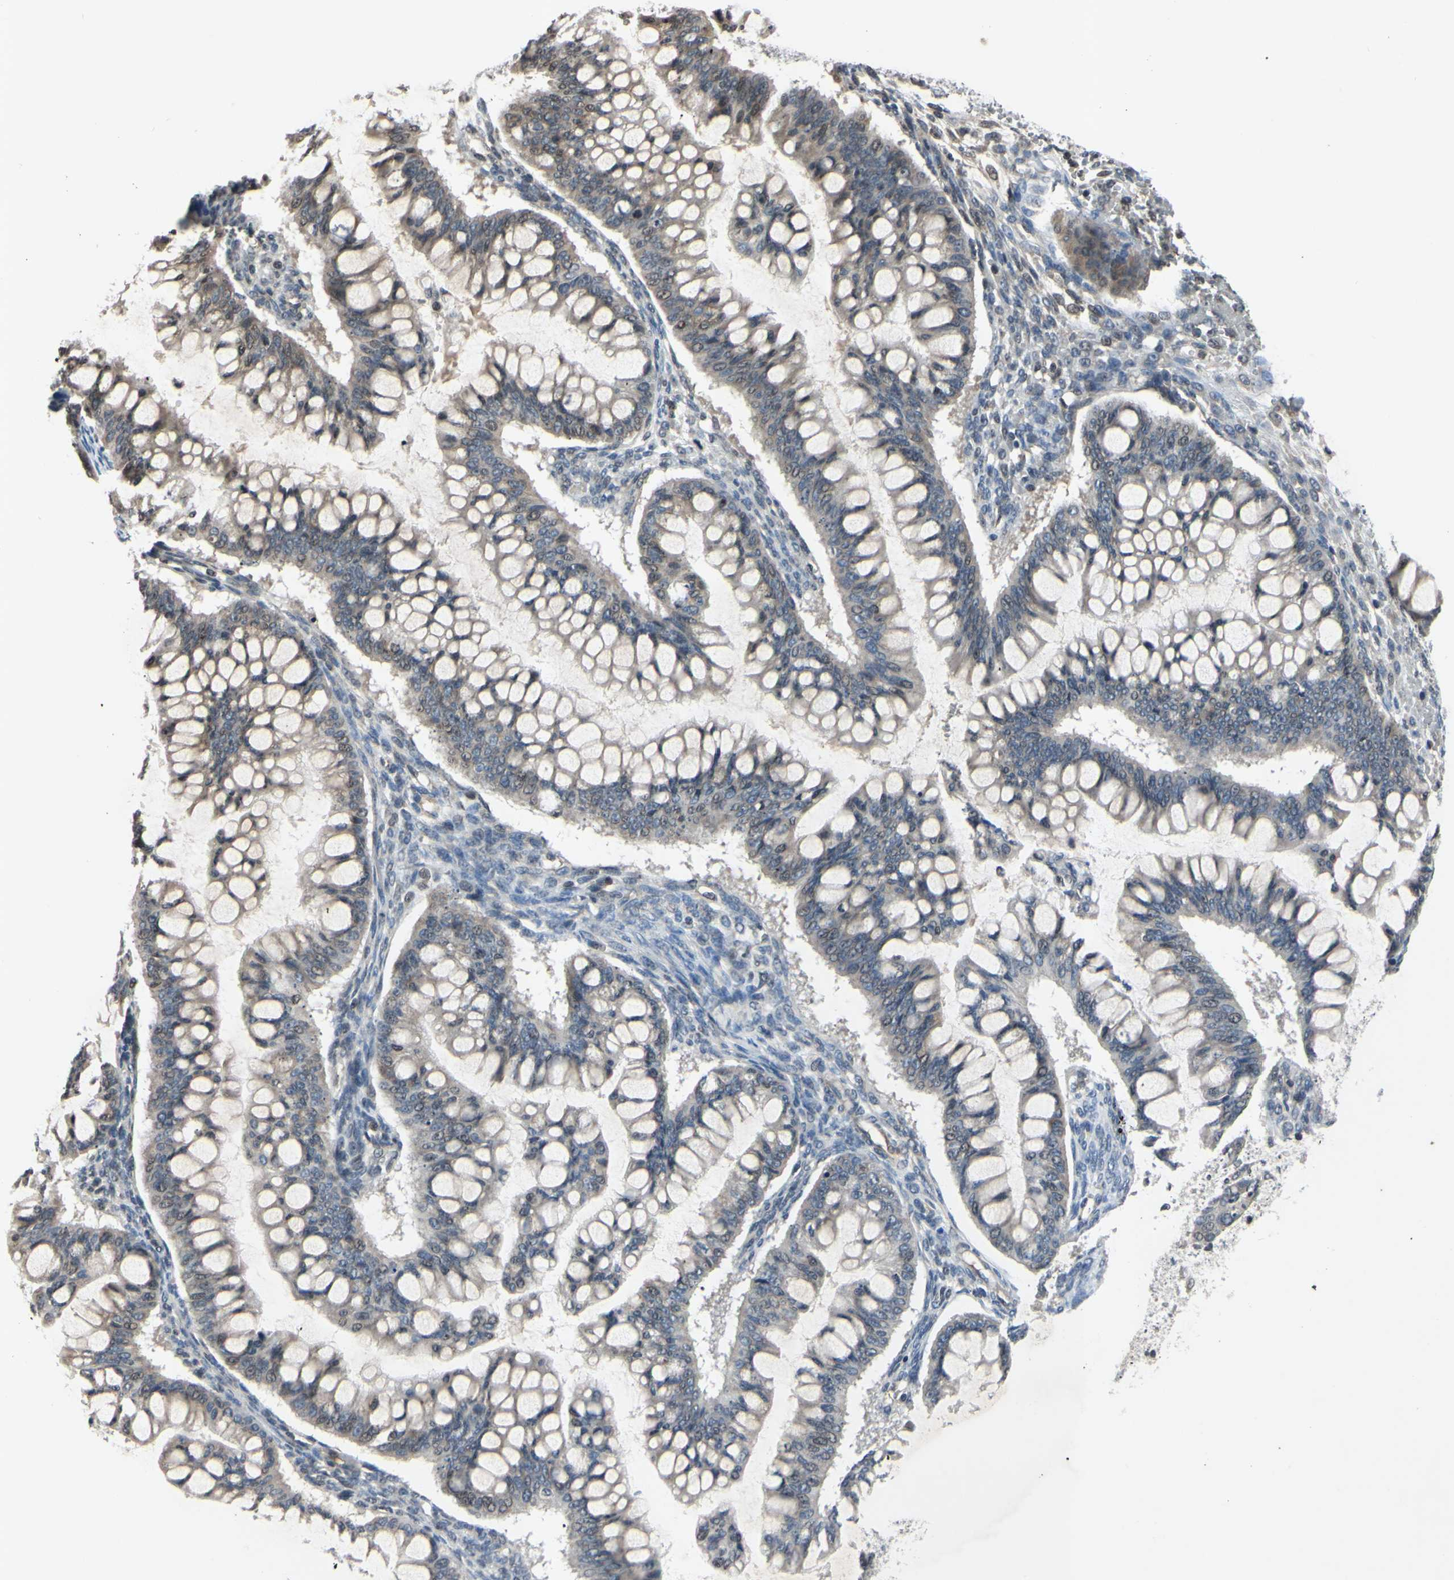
{"staining": {"intensity": "negative", "quantity": "none", "location": "none"}, "tissue": "ovarian cancer", "cell_type": "Tumor cells", "image_type": "cancer", "snomed": [{"axis": "morphology", "description": "Cystadenocarcinoma, mucinous, NOS"}, {"axis": "topography", "description": "Ovary"}], "caption": "IHC micrograph of ovarian mucinous cystadenocarcinoma stained for a protein (brown), which displays no expression in tumor cells.", "gene": "ARG1", "patient": {"sex": "female", "age": 73}}